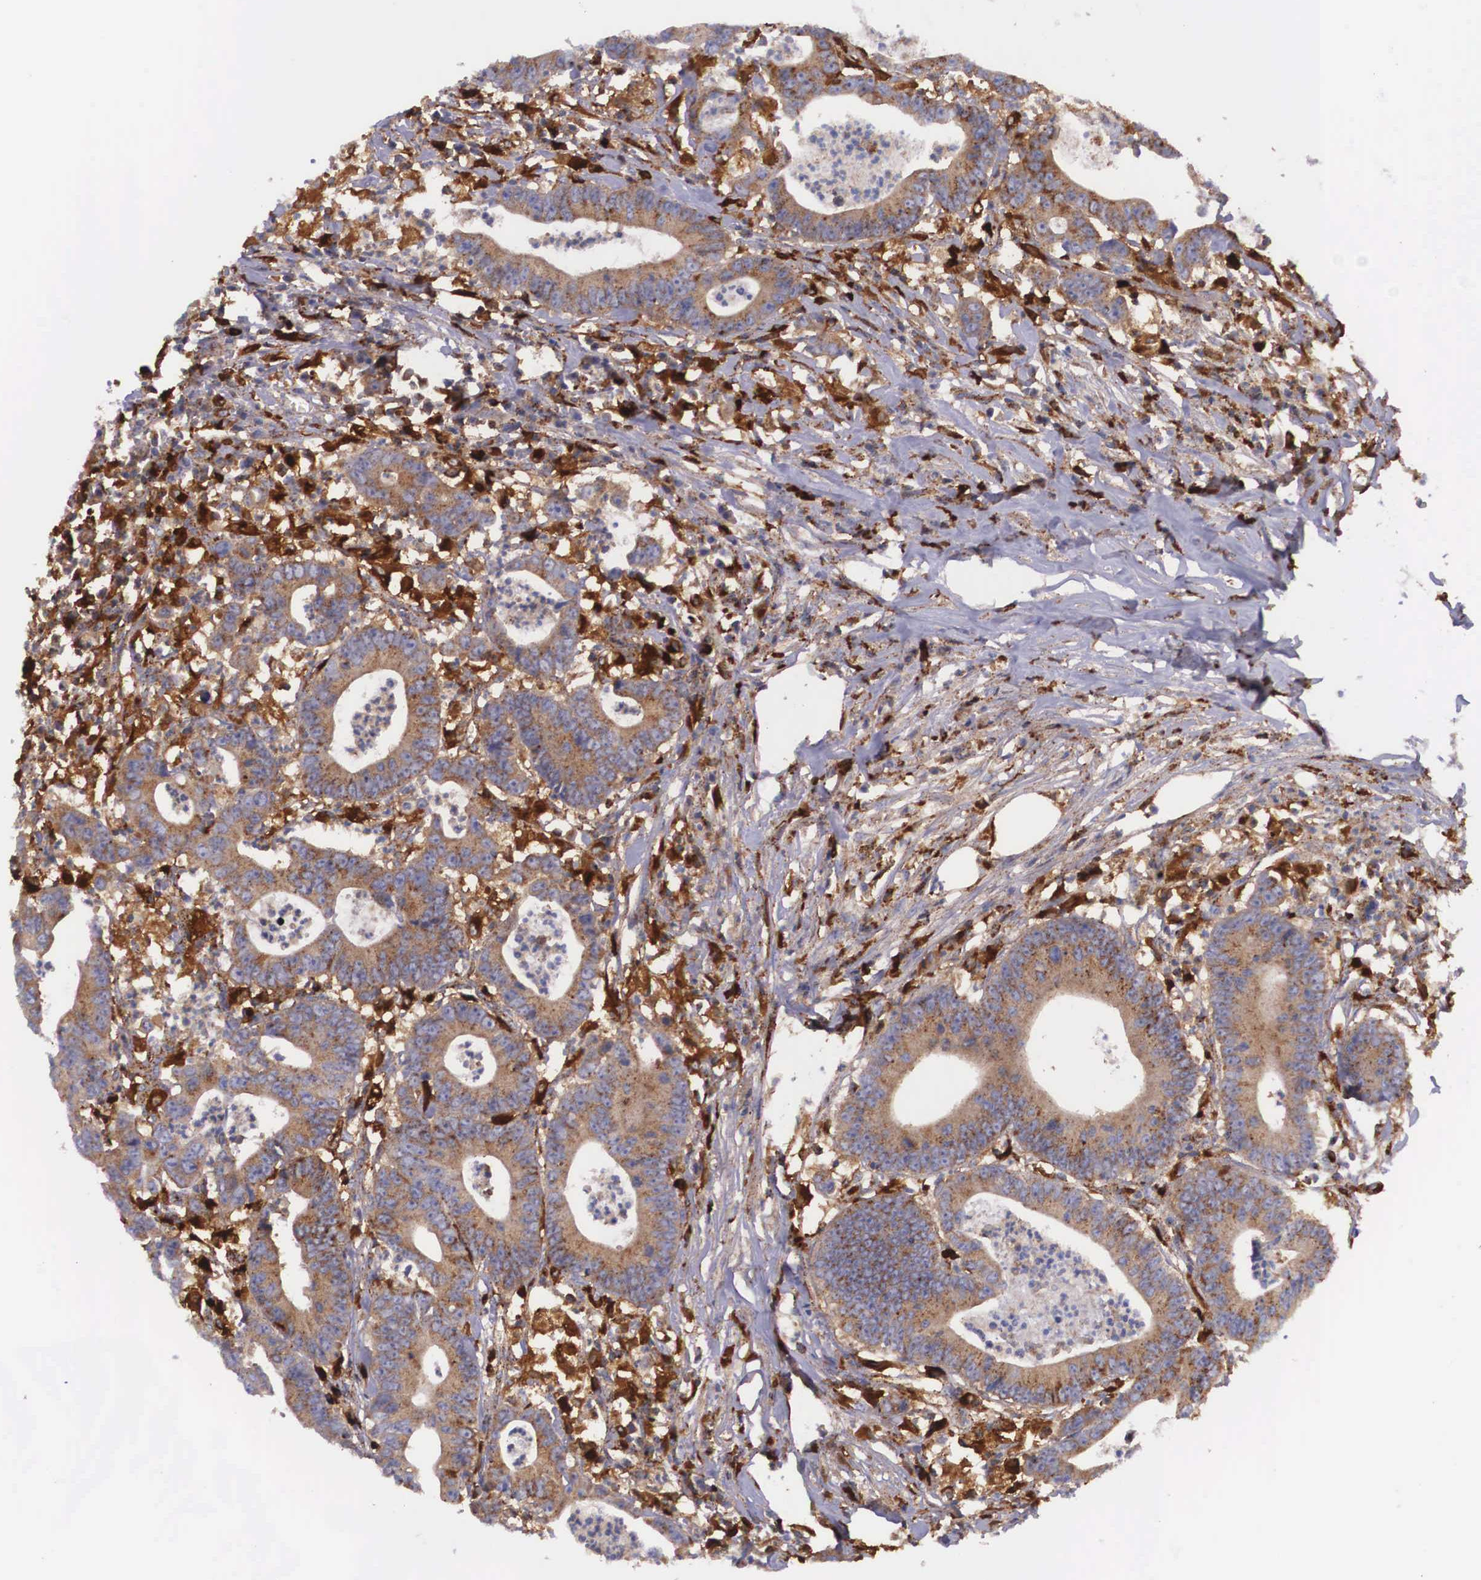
{"staining": {"intensity": "moderate", "quantity": ">75%", "location": "cytoplasmic/membranous"}, "tissue": "colorectal cancer", "cell_type": "Tumor cells", "image_type": "cancer", "snomed": [{"axis": "morphology", "description": "Adenocarcinoma, NOS"}, {"axis": "topography", "description": "Colon"}], "caption": "Immunohistochemistry (IHC) of colorectal cancer (adenocarcinoma) demonstrates medium levels of moderate cytoplasmic/membranous expression in approximately >75% of tumor cells.", "gene": "NAGA", "patient": {"sex": "male", "age": 55}}